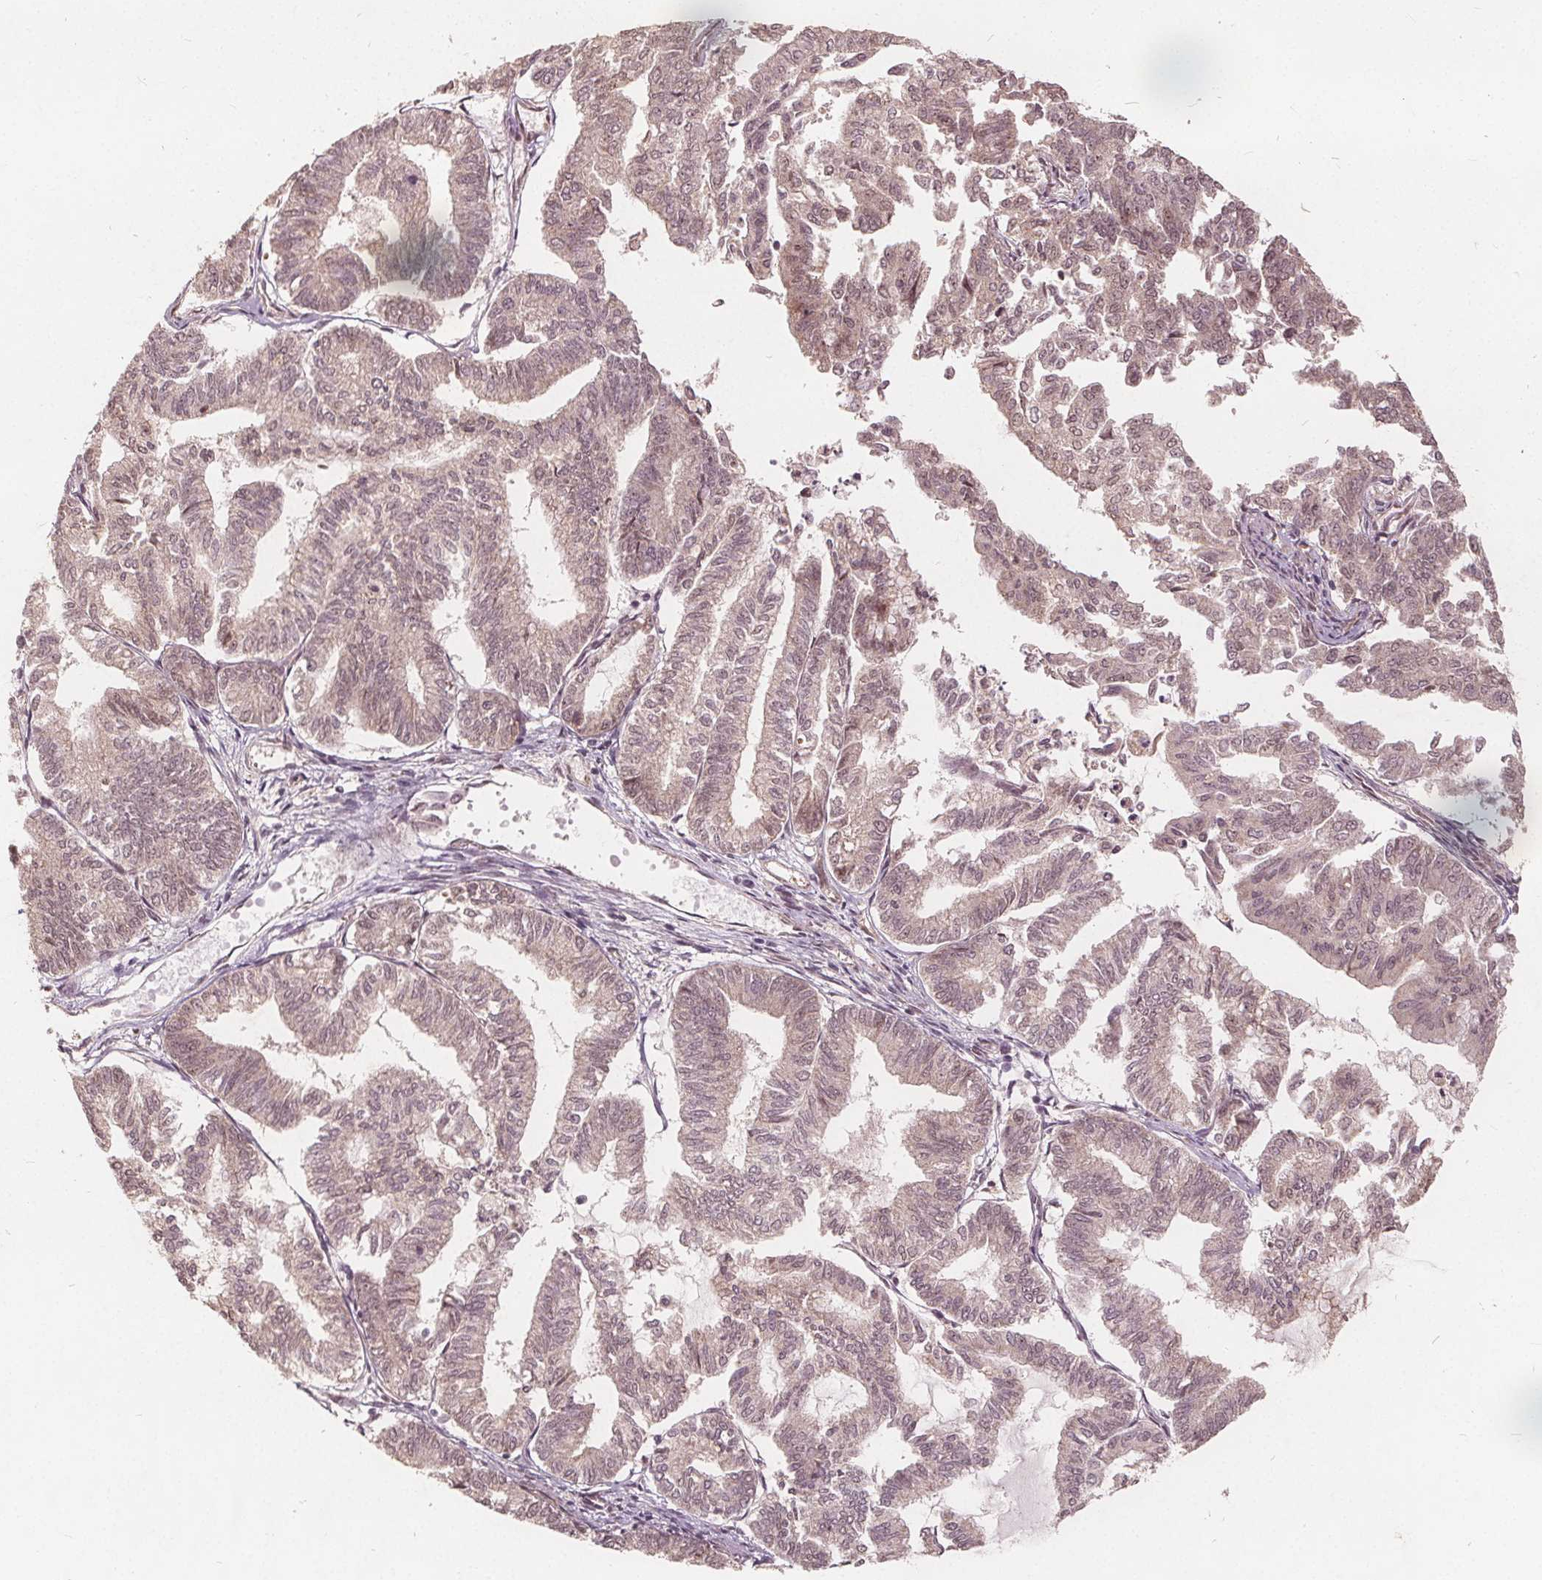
{"staining": {"intensity": "weak", "quantity": ">75%", "location": "cytoplasmic/membranous"}, "tissue": "endometrial cancer", "cell_type": "Tumor cells", "image_type": "cancer", "snomed": [{"axis": "morphology", "description": "Adenocarcinoma, NOS"}, {"axis": "topography", "description": "Endometrium"}], "caption": "Brown immunohistochemical staining in adenocarcinoma (endometrial) displays weak cytoplasmic/membranous staining in approximately >75% of tumor cells.", "gene": "PPP1CB", "patient": {"sex": "female", "age": 79}}